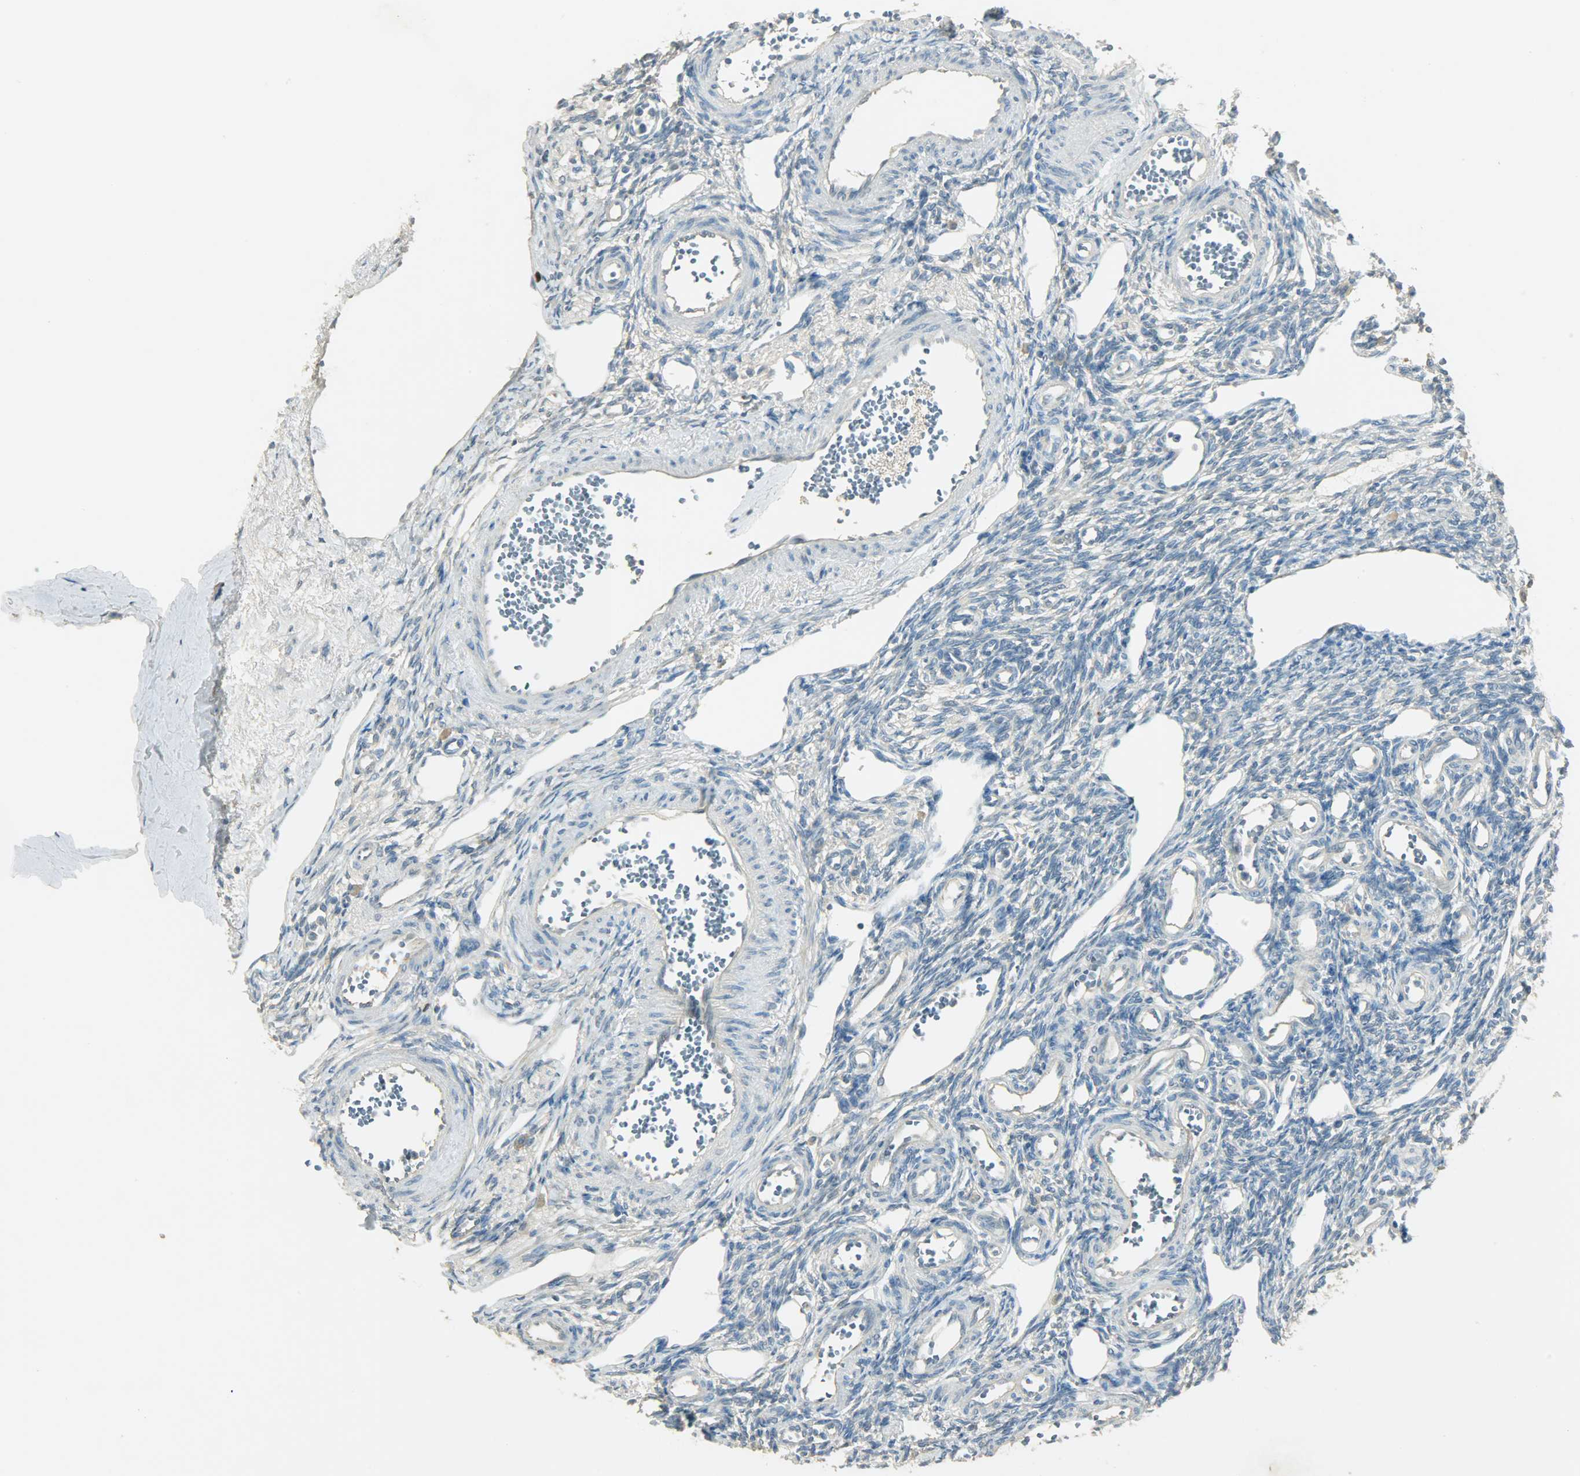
{"staining": {"intensity": "negative", "quantity": "none", "location": "none"}, "tissue": "ovary", "cell_type": "Ovarian stroma cells", "image_type": "normal", "snomed": [{"axis": "morphology", "description": "Normal tissue, NOS"}, {"axis": "topography", "description": "Ovary"}], "caption": "Human ovary stained for a protein using immunohistochemistry (IHC) shows no staining in ovarian stroma cells.", "gene": "TPX2", "patient": {"sex": "female", "age": 33}}